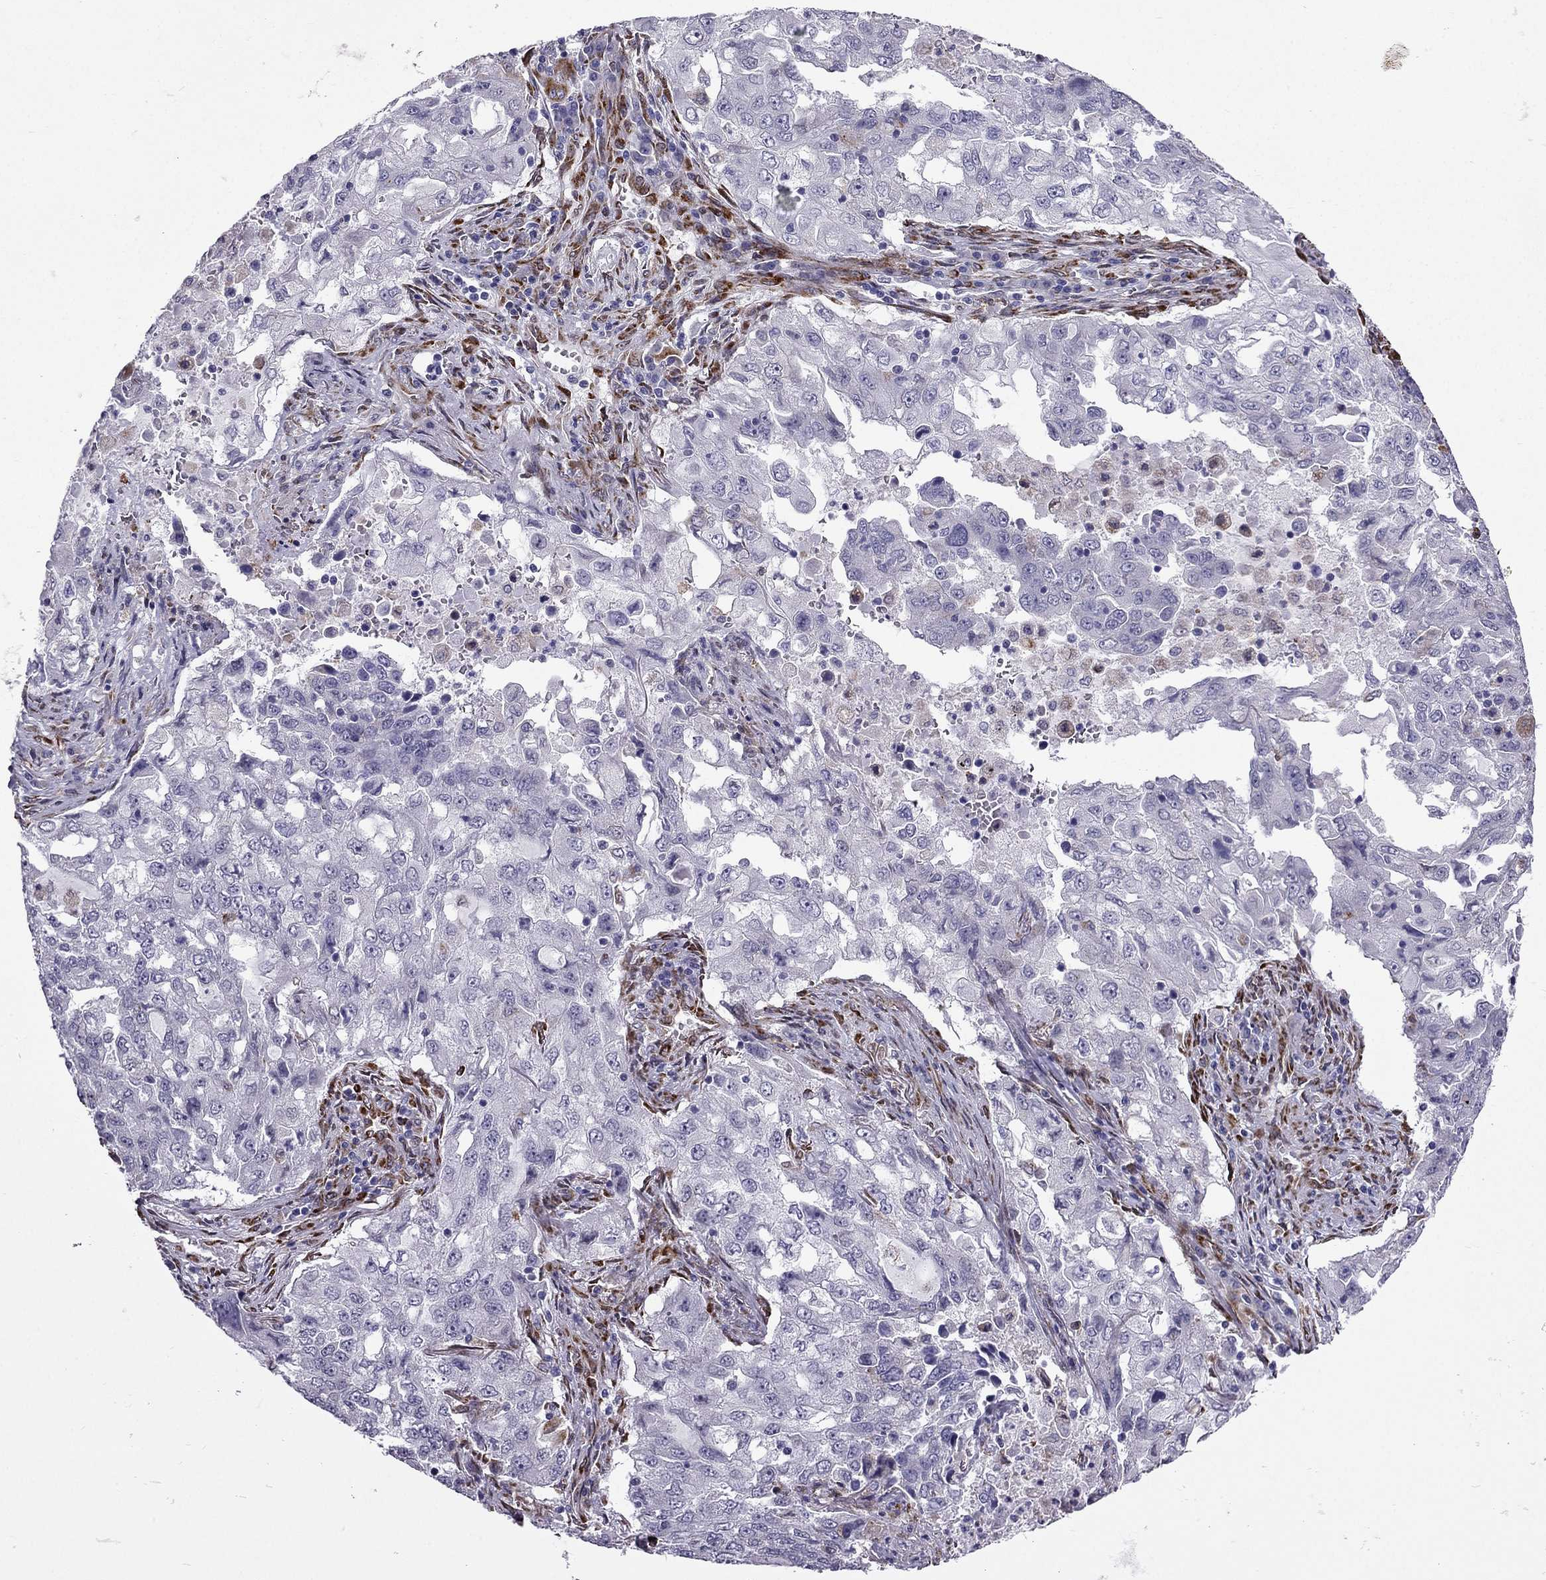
{"staining": {"intensity": "negative", "quantity": "none", "location": "none"}, "tissue": "lung cancer", "cell_type": "Tumor cells", "image_type": "cancer", "snomed": [{"axis": "morphology", "description": "Adenocarcinoma, NOS"}, {"axis": "topography", "description": "Lung"}], "caption": "Human lung cancer stained for a protein using immunohistochemistry (IHC) shows no staining in tumor cells.", "gene": "IKBIP", "patient": {"sex": "female", "age": 61}}